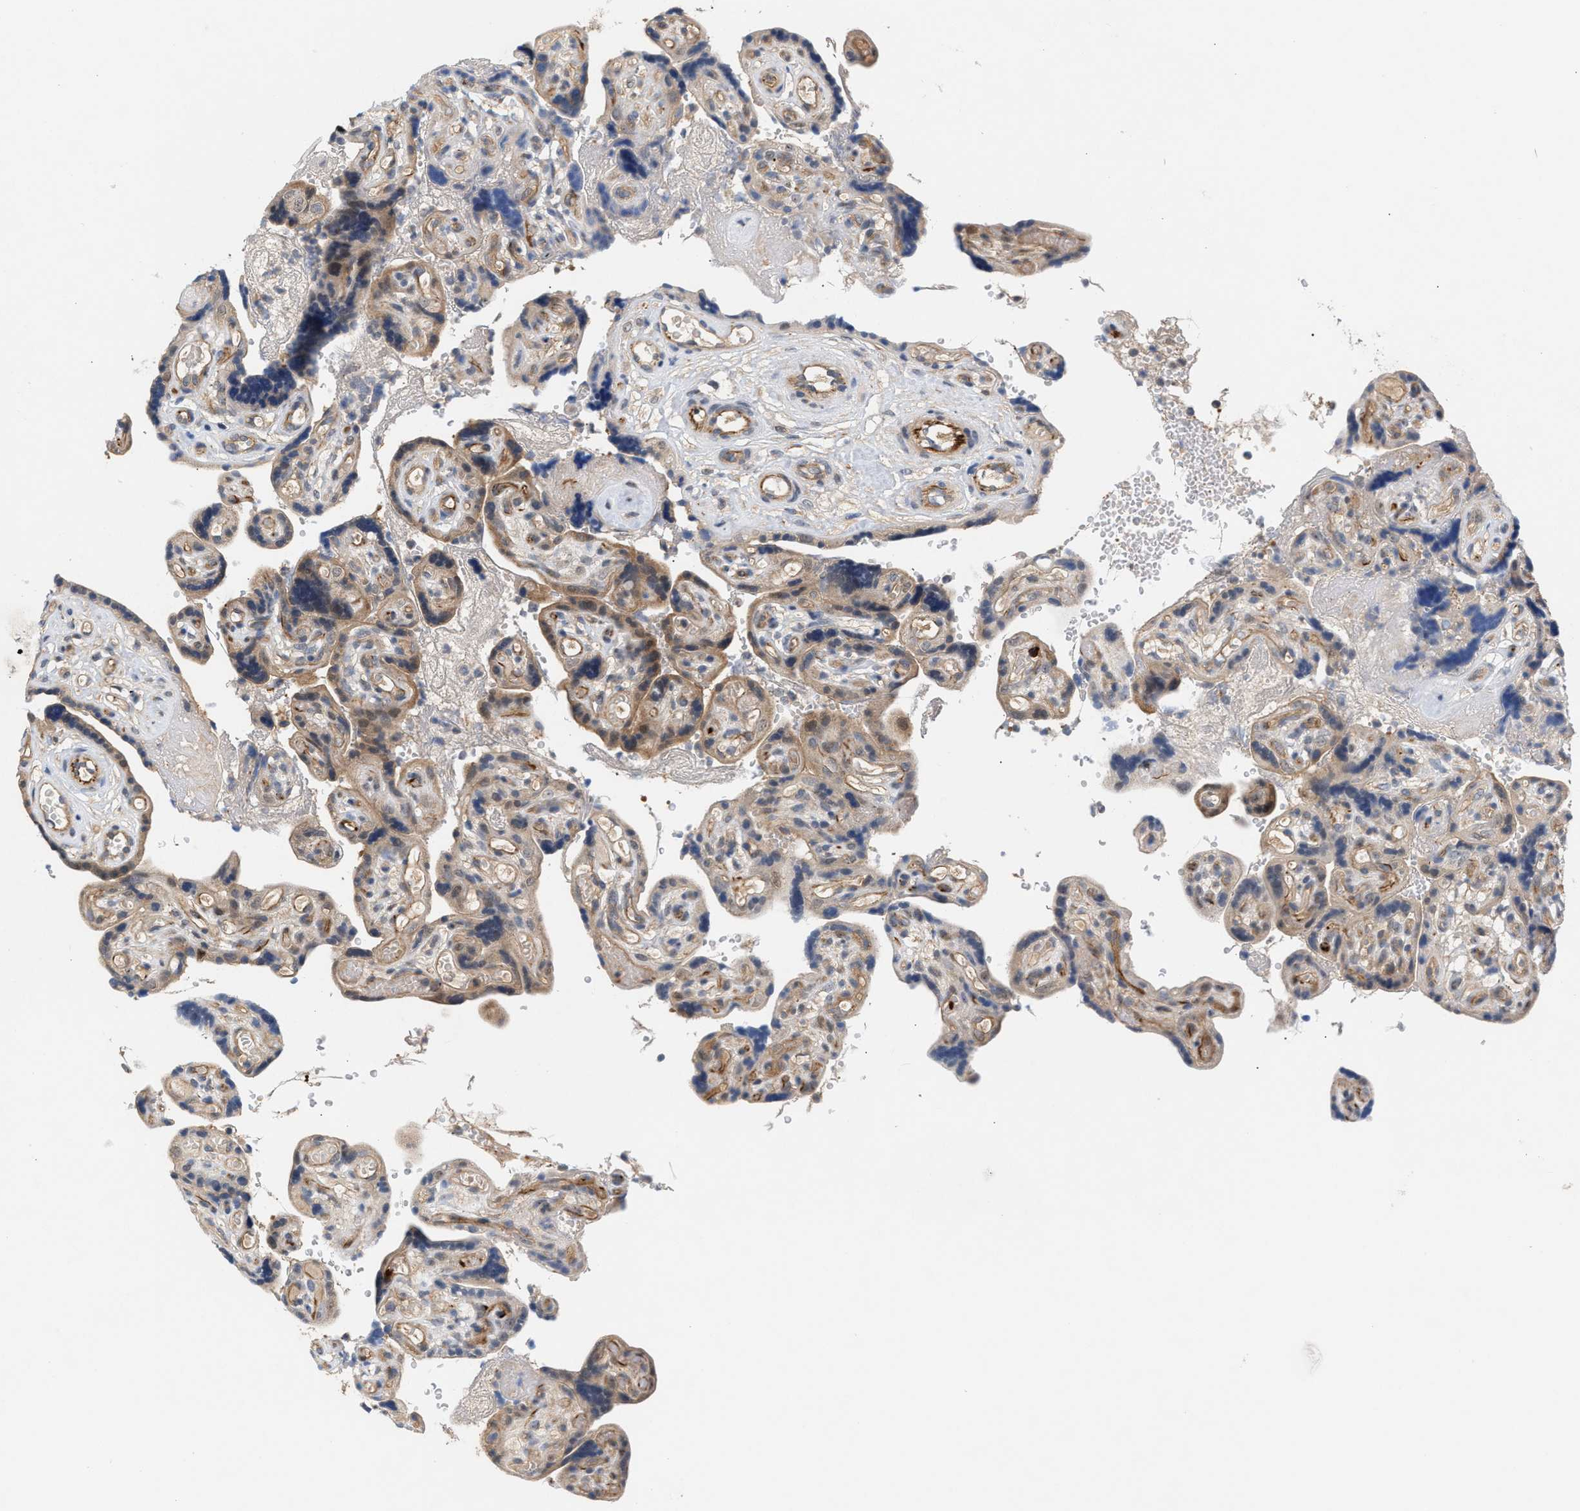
{"staining": {"intensity": "weak", "quantity": ">75%", "location": "cytoplasmic/membranous"}, "tissue": "placenta", "cell_type": "Decidual cells", "image_type": "normal", "snomed": [{"axis": "morphology", "description": "Normal tissue, NOS"}, {"axis": "topography", "description": "Placenta"}], "caption": "A photomicrograph of human placenta stained for a protein exhibits weak cytoplasmic/membranous brown staining in decidual cells. The protein is shown in brown color, while the nuclei are stained blue.", "gene": "GLOD4", "patient": {"sex": "female", "age": 30}}